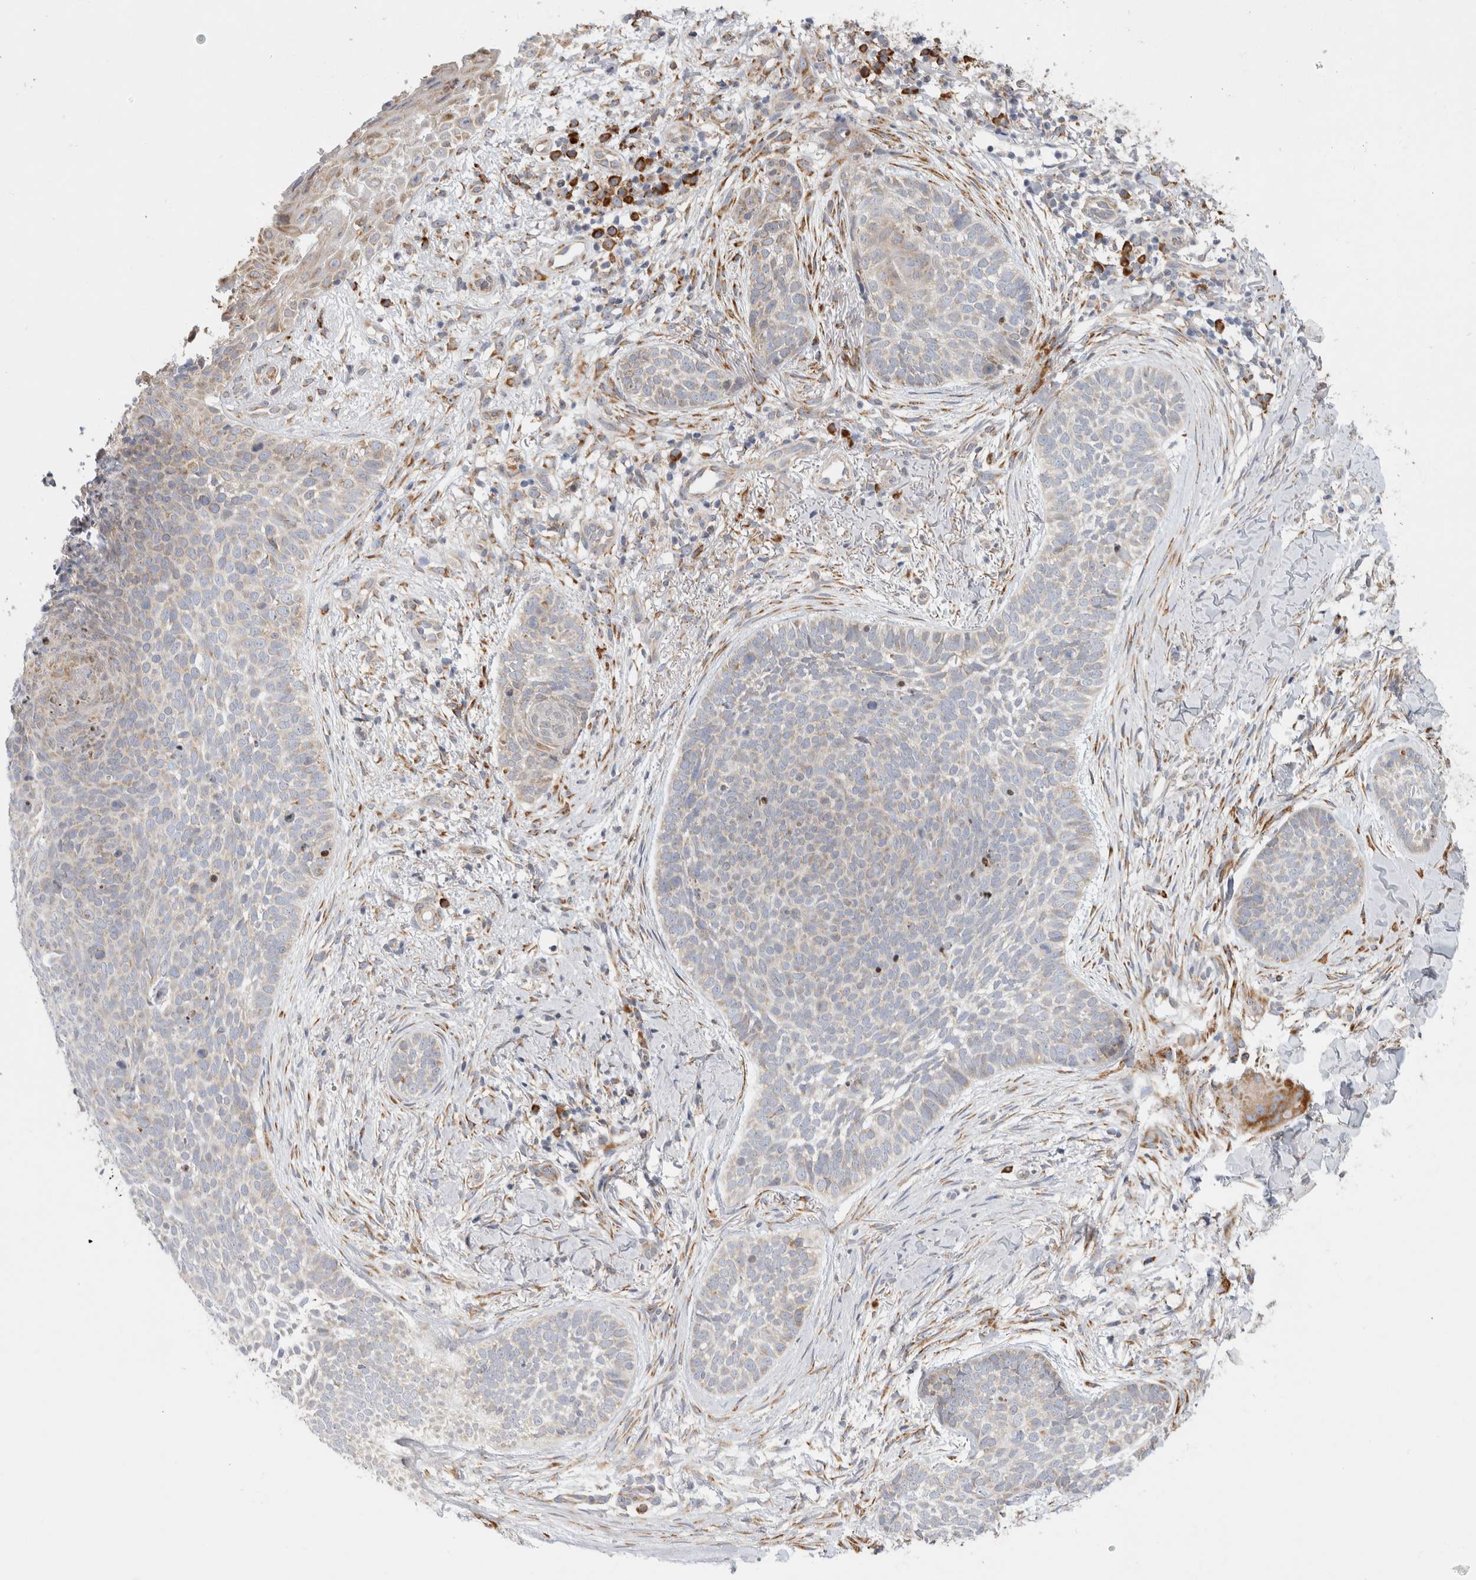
{"staining": {"intensity": "weak", "quantity": "<25%", "location": "cytoplasmic/membranous"}, "tissue": "skin cancer", "cell_type": "Tumor cells", "image_type": "cancer", "snomed": [{"axis": "morphology", "description": "Normal tissue, NOS"}, {"axis": "morphology", "description": "Basal cell carcinoma"}, {"axis": "topography", "description": "Skin"}], "caption": "Protein analysis of skin basal cell carcinoma displays no significant staining in tumor cells.", "gene": "RPN2", "patient": {"sex": "male", "age": 67}}